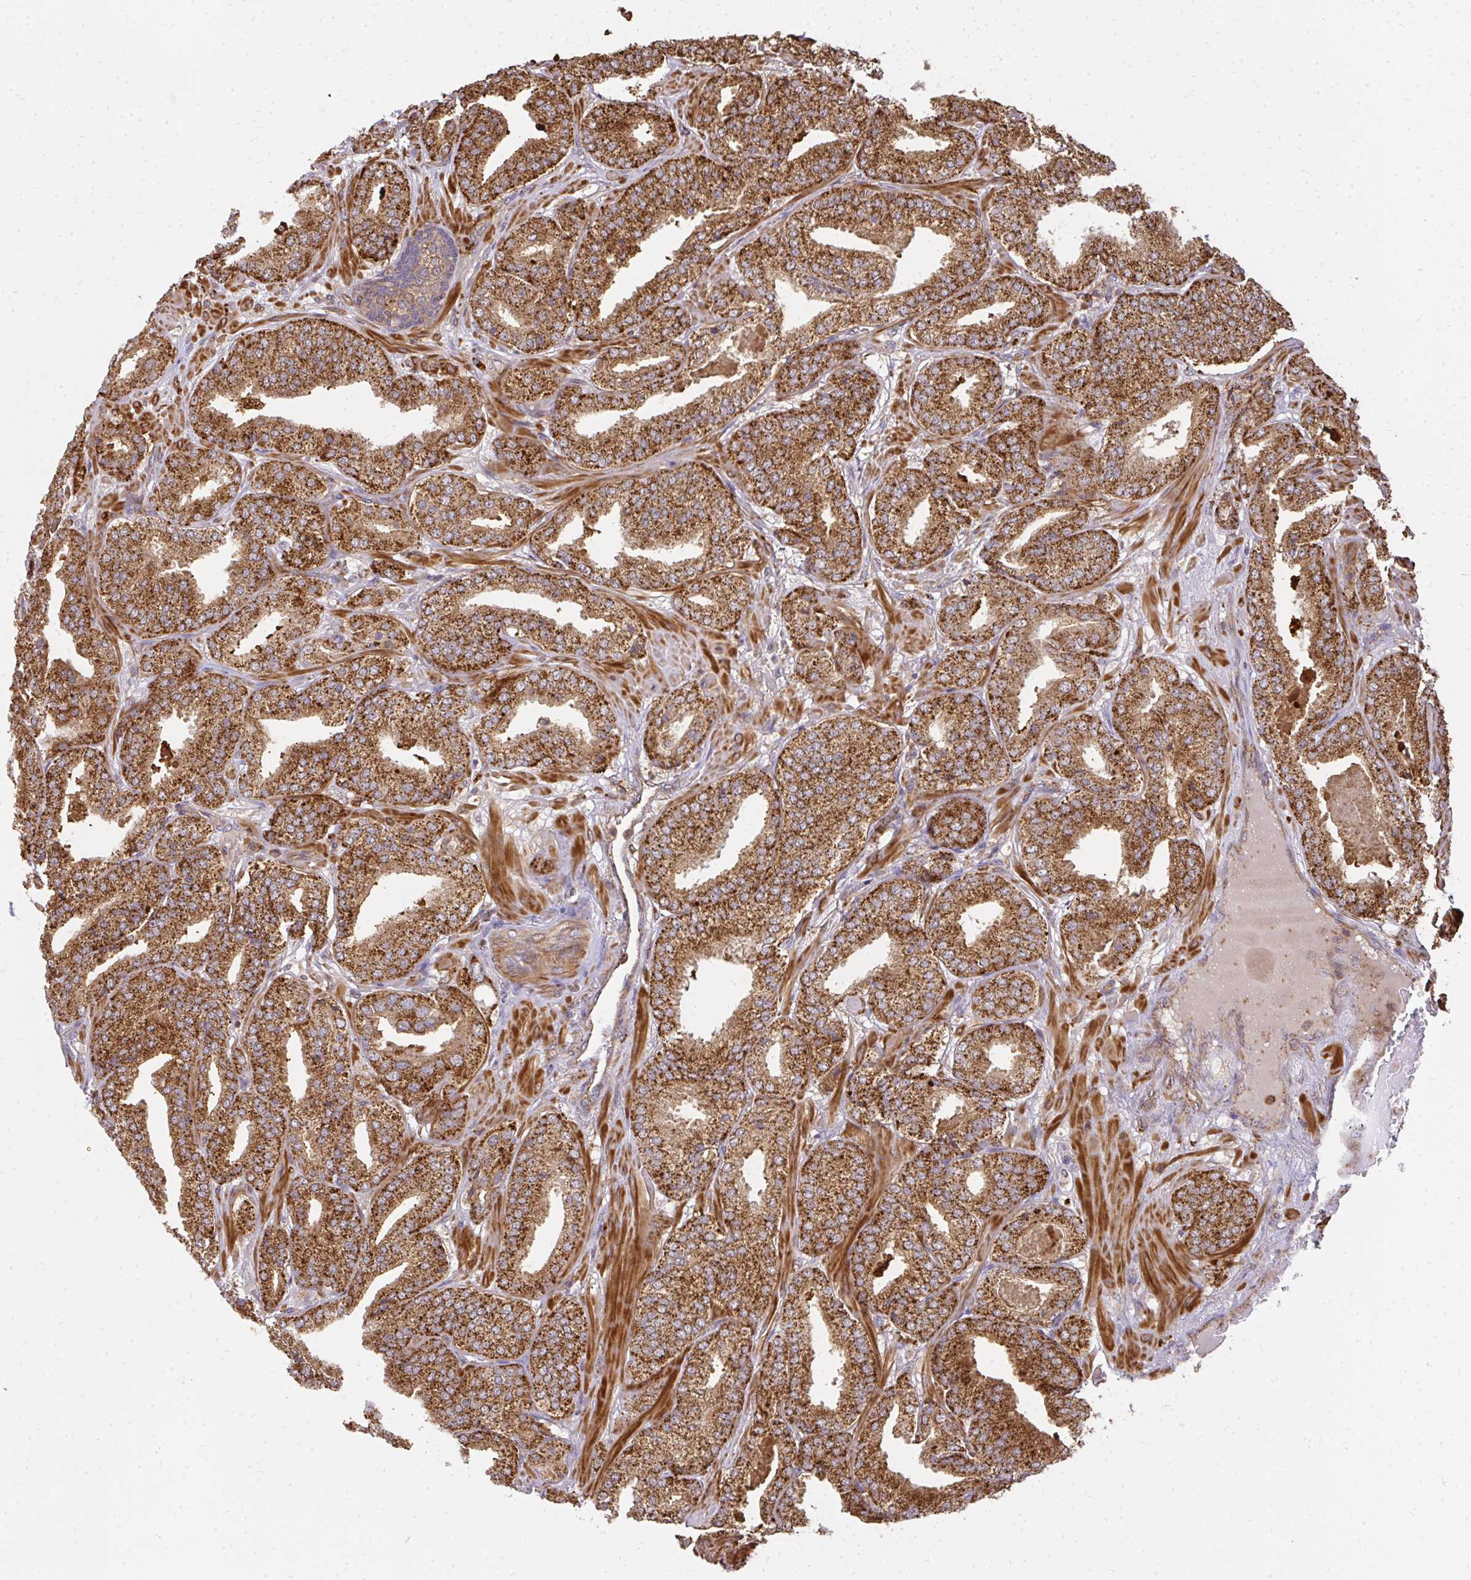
{"staining": {"intensity": "strong", "quantity": ">75%", "location": "cytoplasmic/membranous"}, "tissue": "prostate cancer", "cell_type": "Tumor cells", "image_type": "cancer", "snomed": [{"axis": "morphology", "description": "Adenocarcinoma, High grade"}, {"axis": "topography", "description": "Prostate"}], "caption": "This is a photomicrograph of immunohistochemistry (IHC) staining of prostate adenocarcinoma (high-grade), which shows strong expression in the cytoplasmic/membranous of tumor cells.", "gene": "GNS", "patient": {"sex": "male", "age": 63}}